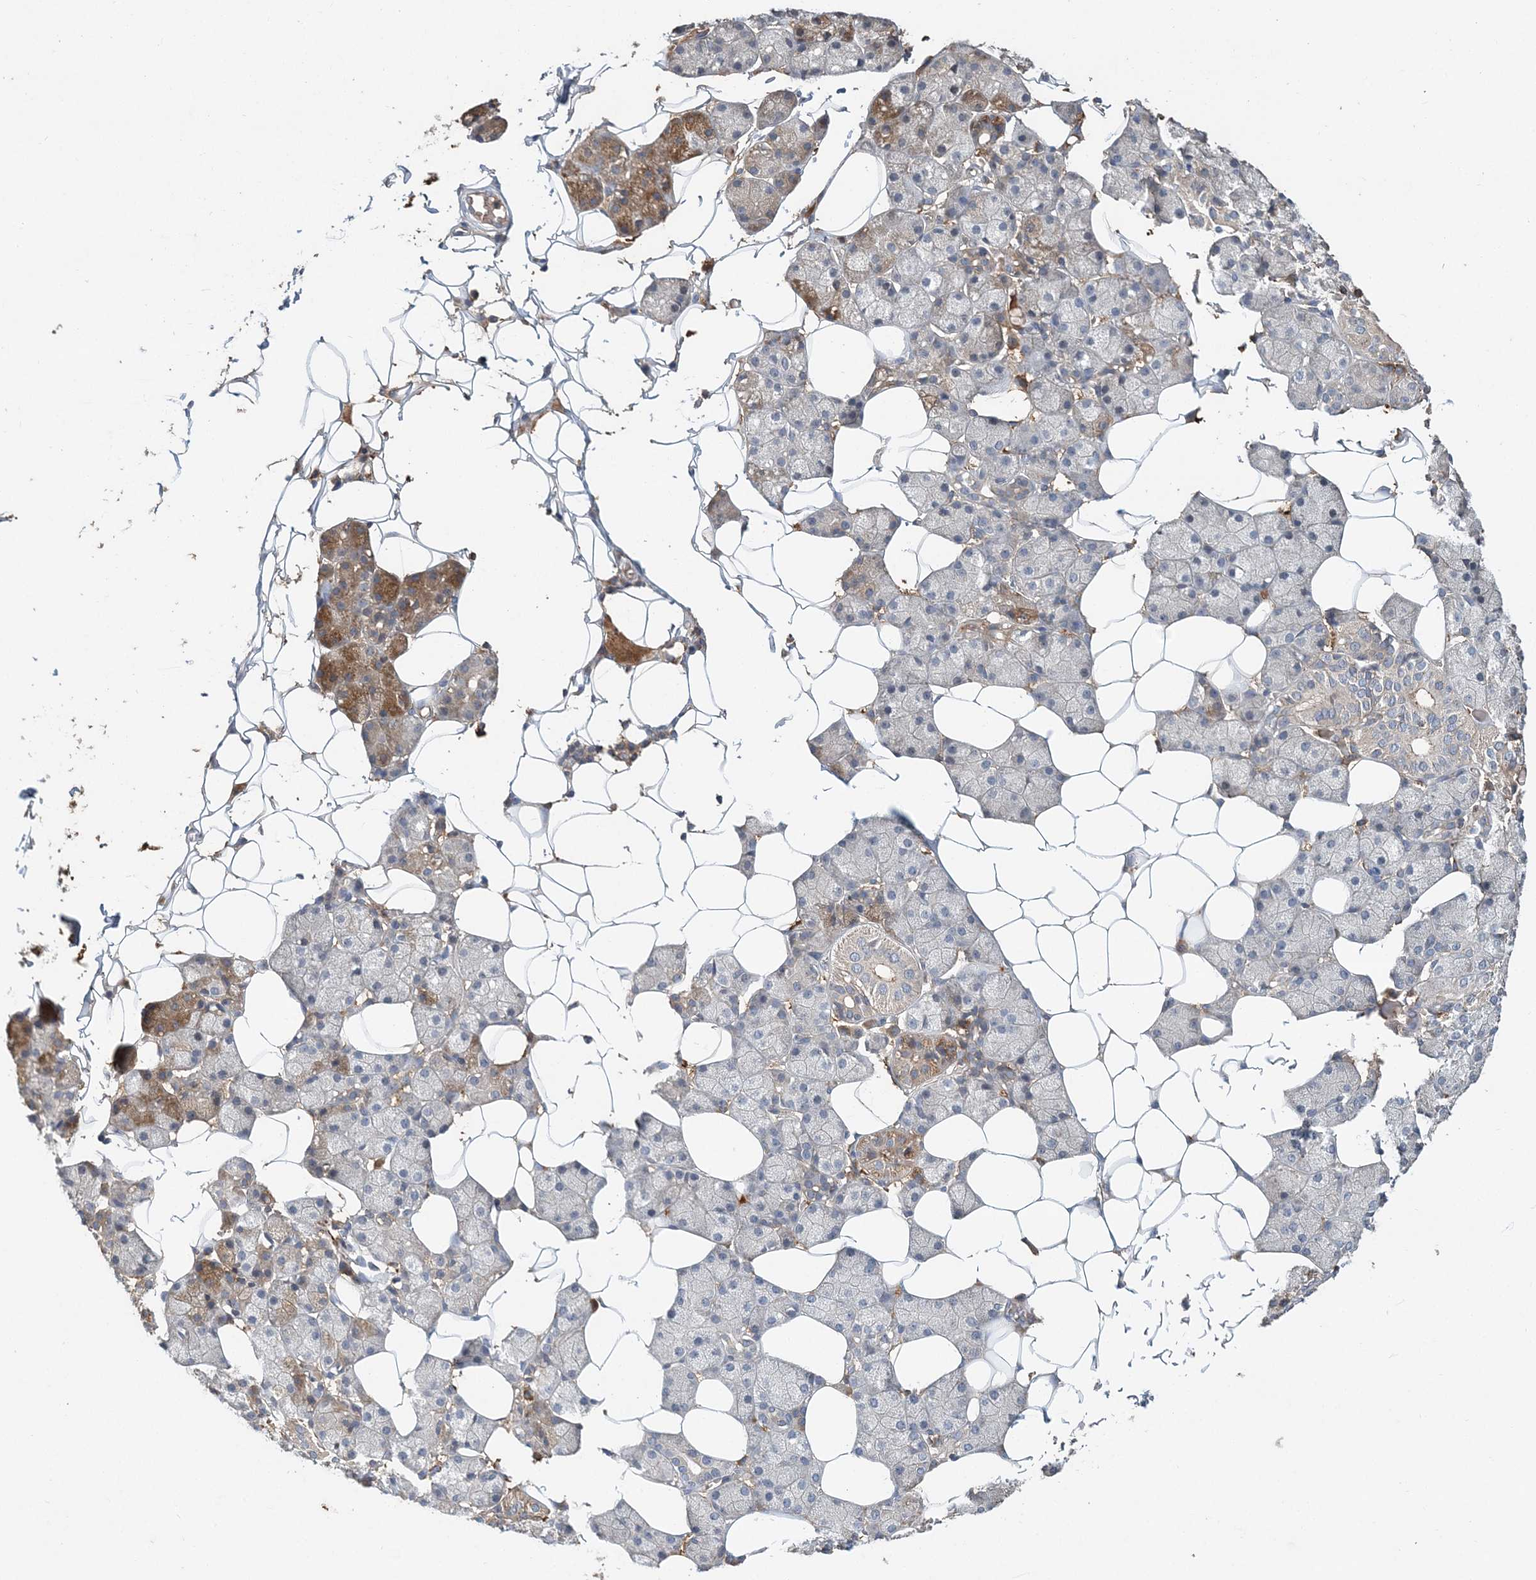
{"staining": {"intensity": "moderate", "quantity": "<25%", "location": "cytoplasmic/membranous"}, "tissue": "salivary gland", "cell_type": "Glandular cells", "image_type": "normal", "snomed": [{"axis": "morphology", "description": "Normal tissue, NOS"}, {"axis": "topography", "description": "Salivary gland"}], "caption": "Moderate cytoplasmic/membranous protein staining is identified in approximately <25% of glandular cells in salivary gland.", "gene": "SYCP3", "patient": {"sex": "female", "age": 33}}